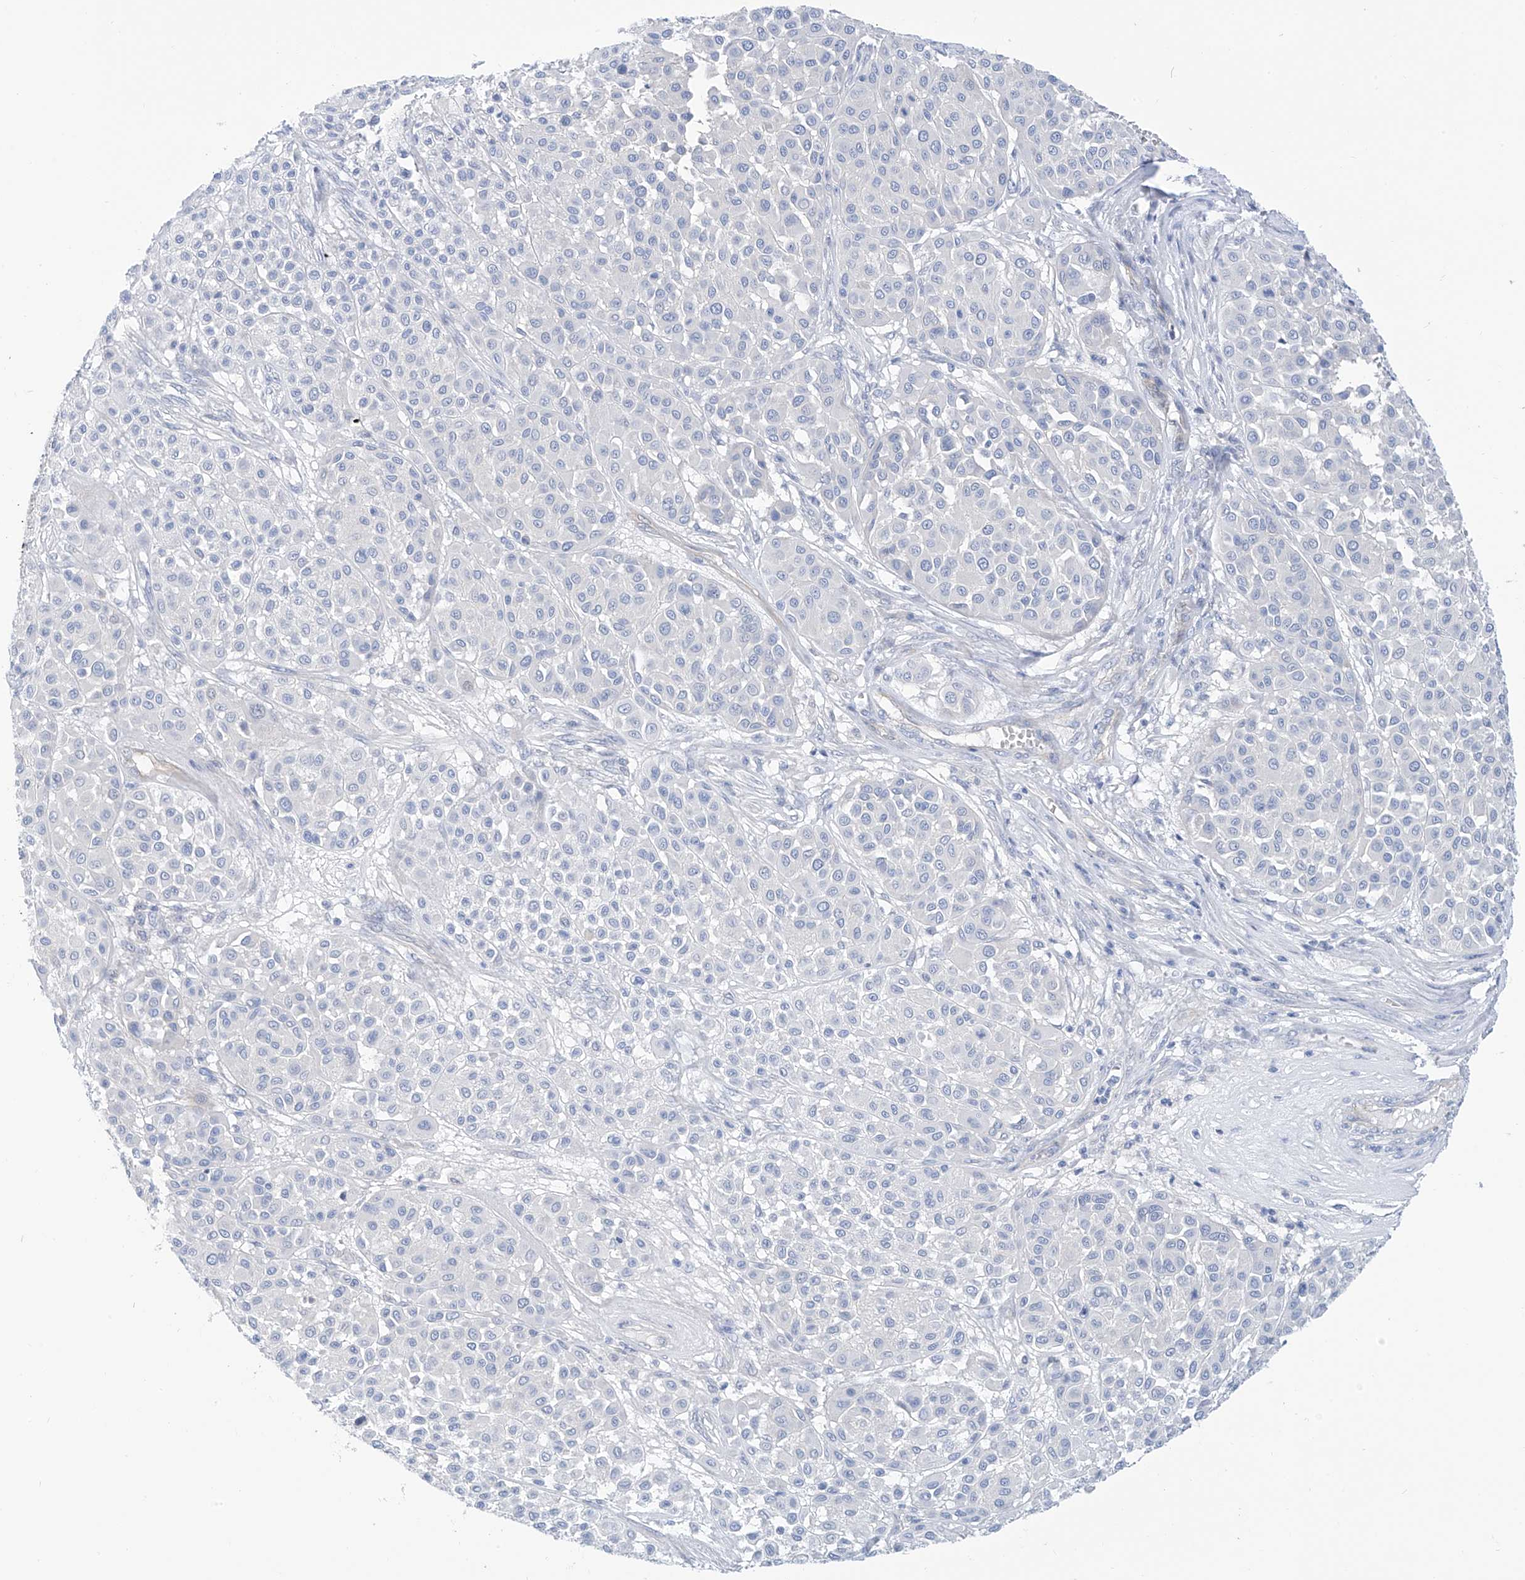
{"staining": {"intensity": "negative", "quantity": "none", "location": "none"}, "tissue": "melanoma", "cell_type": "Tumor cells", "image_type": "cancer", "snomed": [{"axis": "morphology", "description": "Malignant melanoma, Metastatic site"}, {"axis": "topography", "description": "Soft tissue"}], "caption": "Melanoma was stained to show a protein in brown. There is no significant staining in tumor cells.", "gene": "PIK3C2B", "patient": {"sex": "male", "age": 41}}